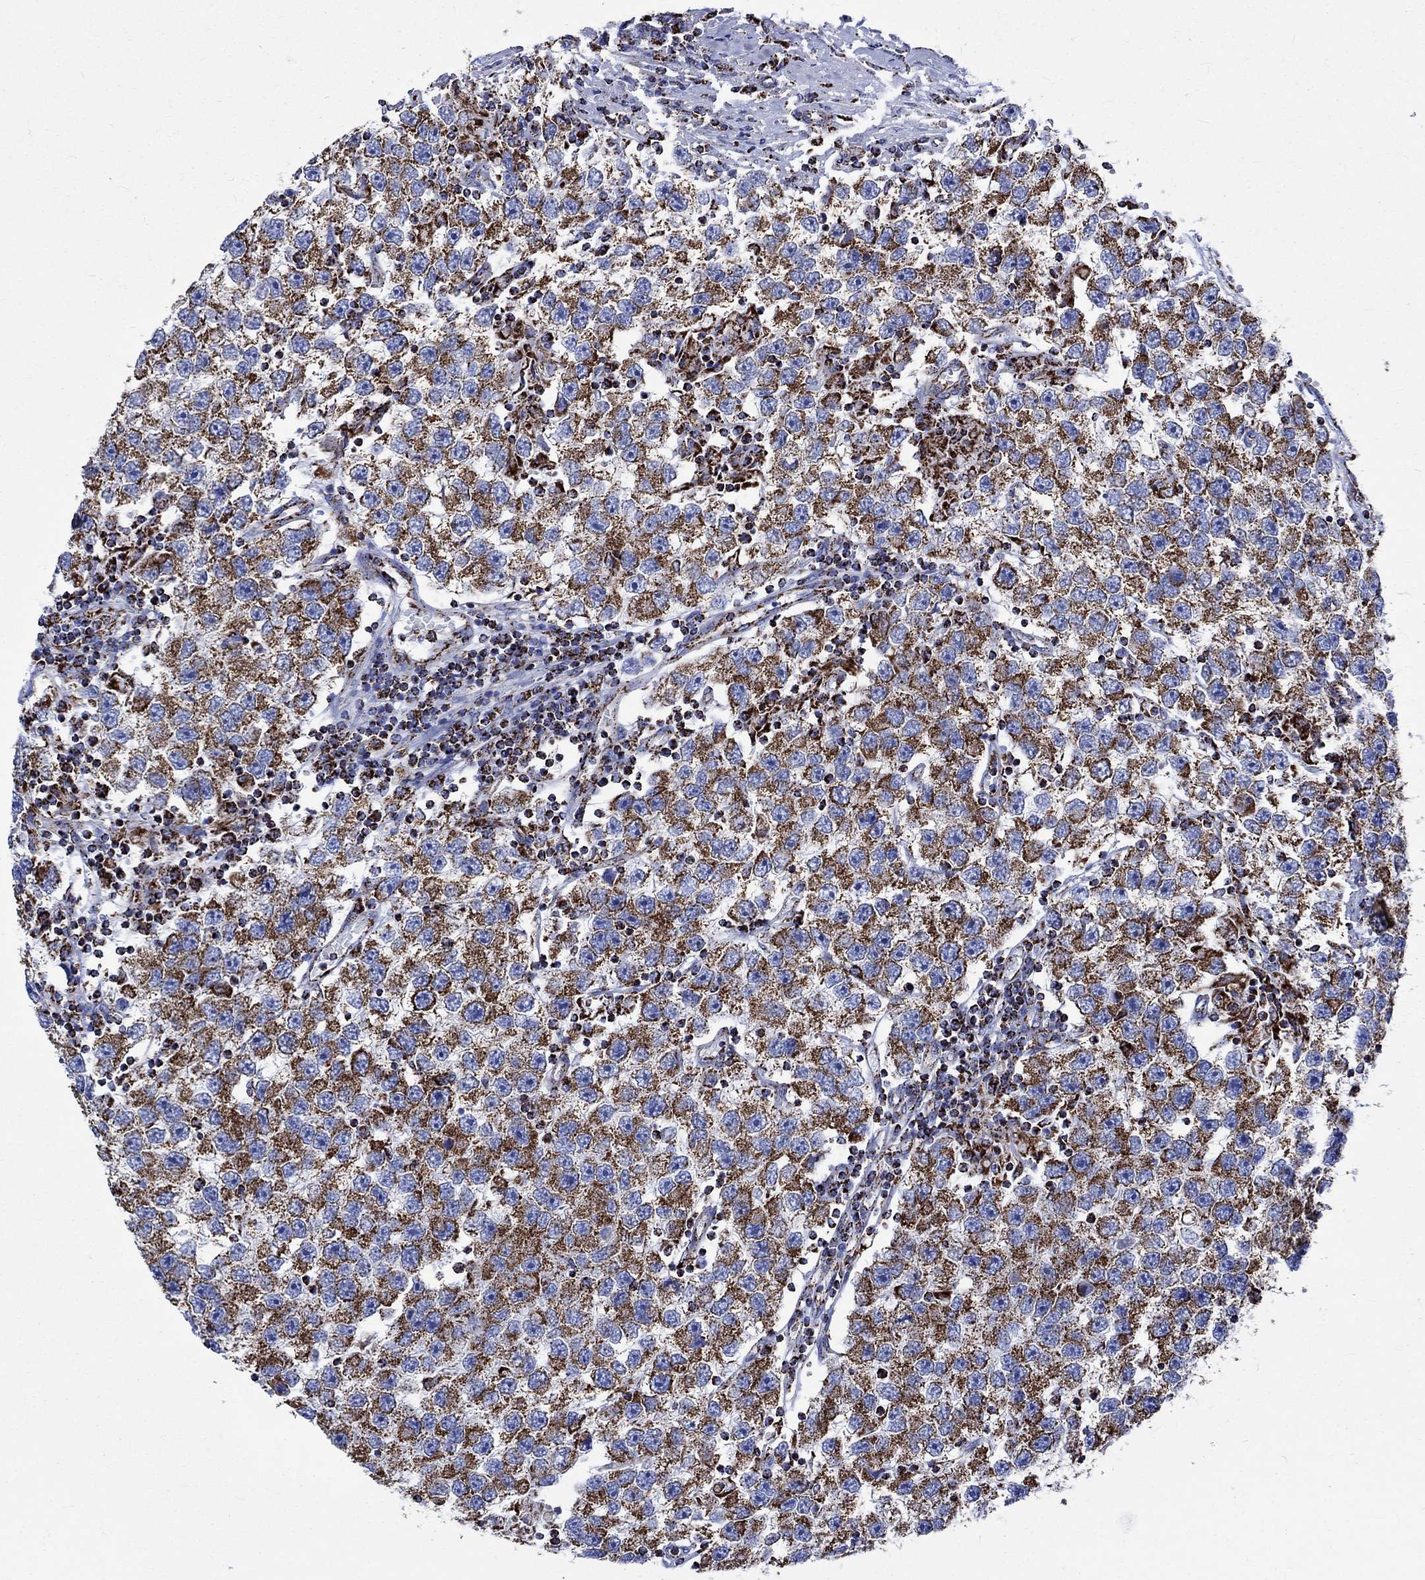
{"staining": {"intensity": "strong", "quantity": ">75%", "location": "cytoplasmic/membranous"}, "tissue": "testis cancer", "cell_type": "Tumor cells", "image_type": "cancer", "snomed": [{"axis": "morphology", "description": "Seminoma, NOS"}, {"axis": "topography", "description": "Testis"}], "caption": "IHC micrograph of neoplastic tissue: human testis cancer stained using immunohistochemistry (IHC) shows high levels of strong protein expression localized specifically in the cytoplasmic/membranous of tumor cells, appearing as a cytoplasmic/membranous brown color.", "gene": "RCE1", "patient": {"sex": "male", "age": 26}}